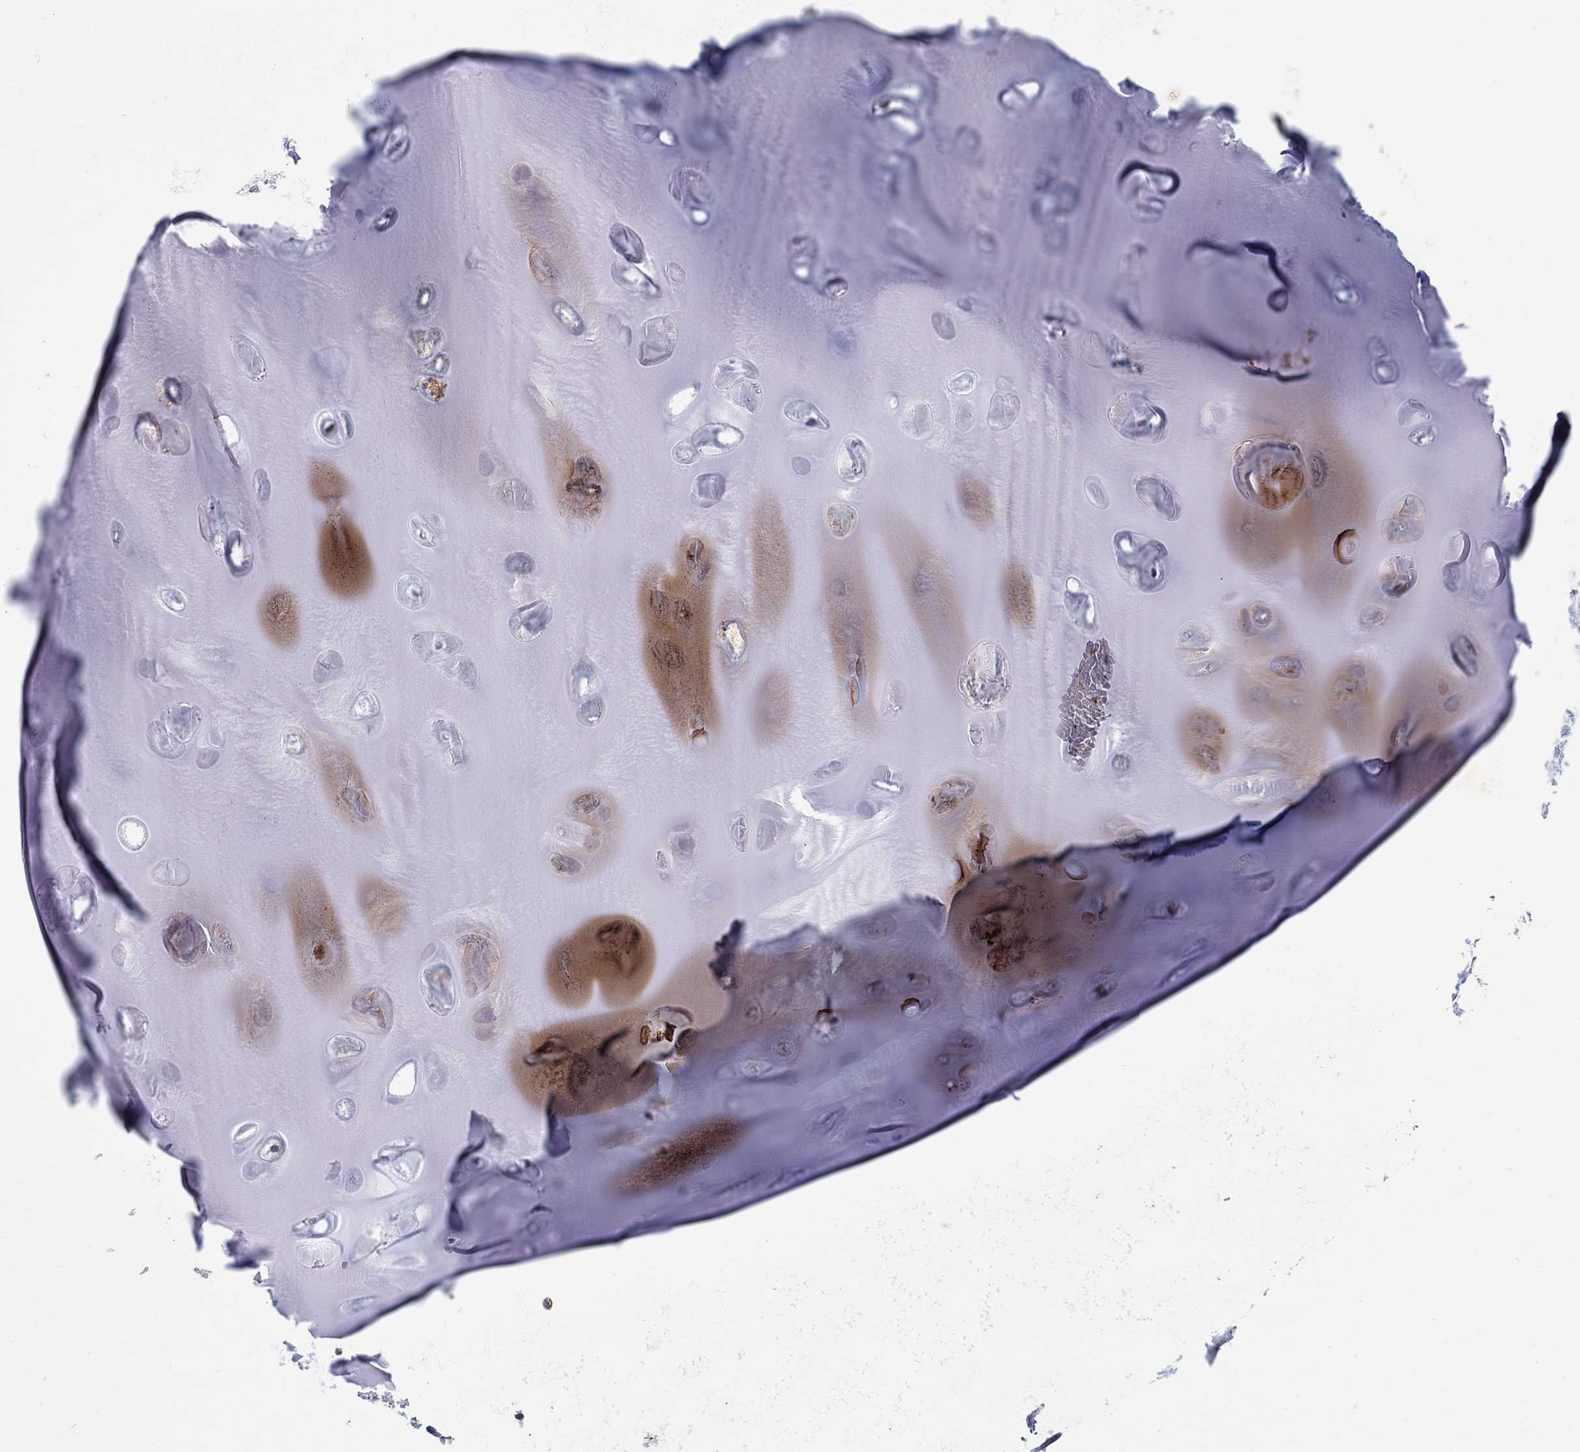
{"staining": {"intensity": "negative", "quantity": "none", "location": "none"}, "tissue": "adipose tissue", "cell_type": "Adipocytes", "image_type": "normal", "snomed": [{"axis": "morphology", "description": "Normal tissue, NOS"}, {"axis": "topography", "description": "Cartilage tissue"}], "caption": "Immunohistochemical staining of normal human adipose tissue exhibits no significant expression in adipocytes.", "gene": "REEP2", "patient": {"sex": "male", "age": 81}}